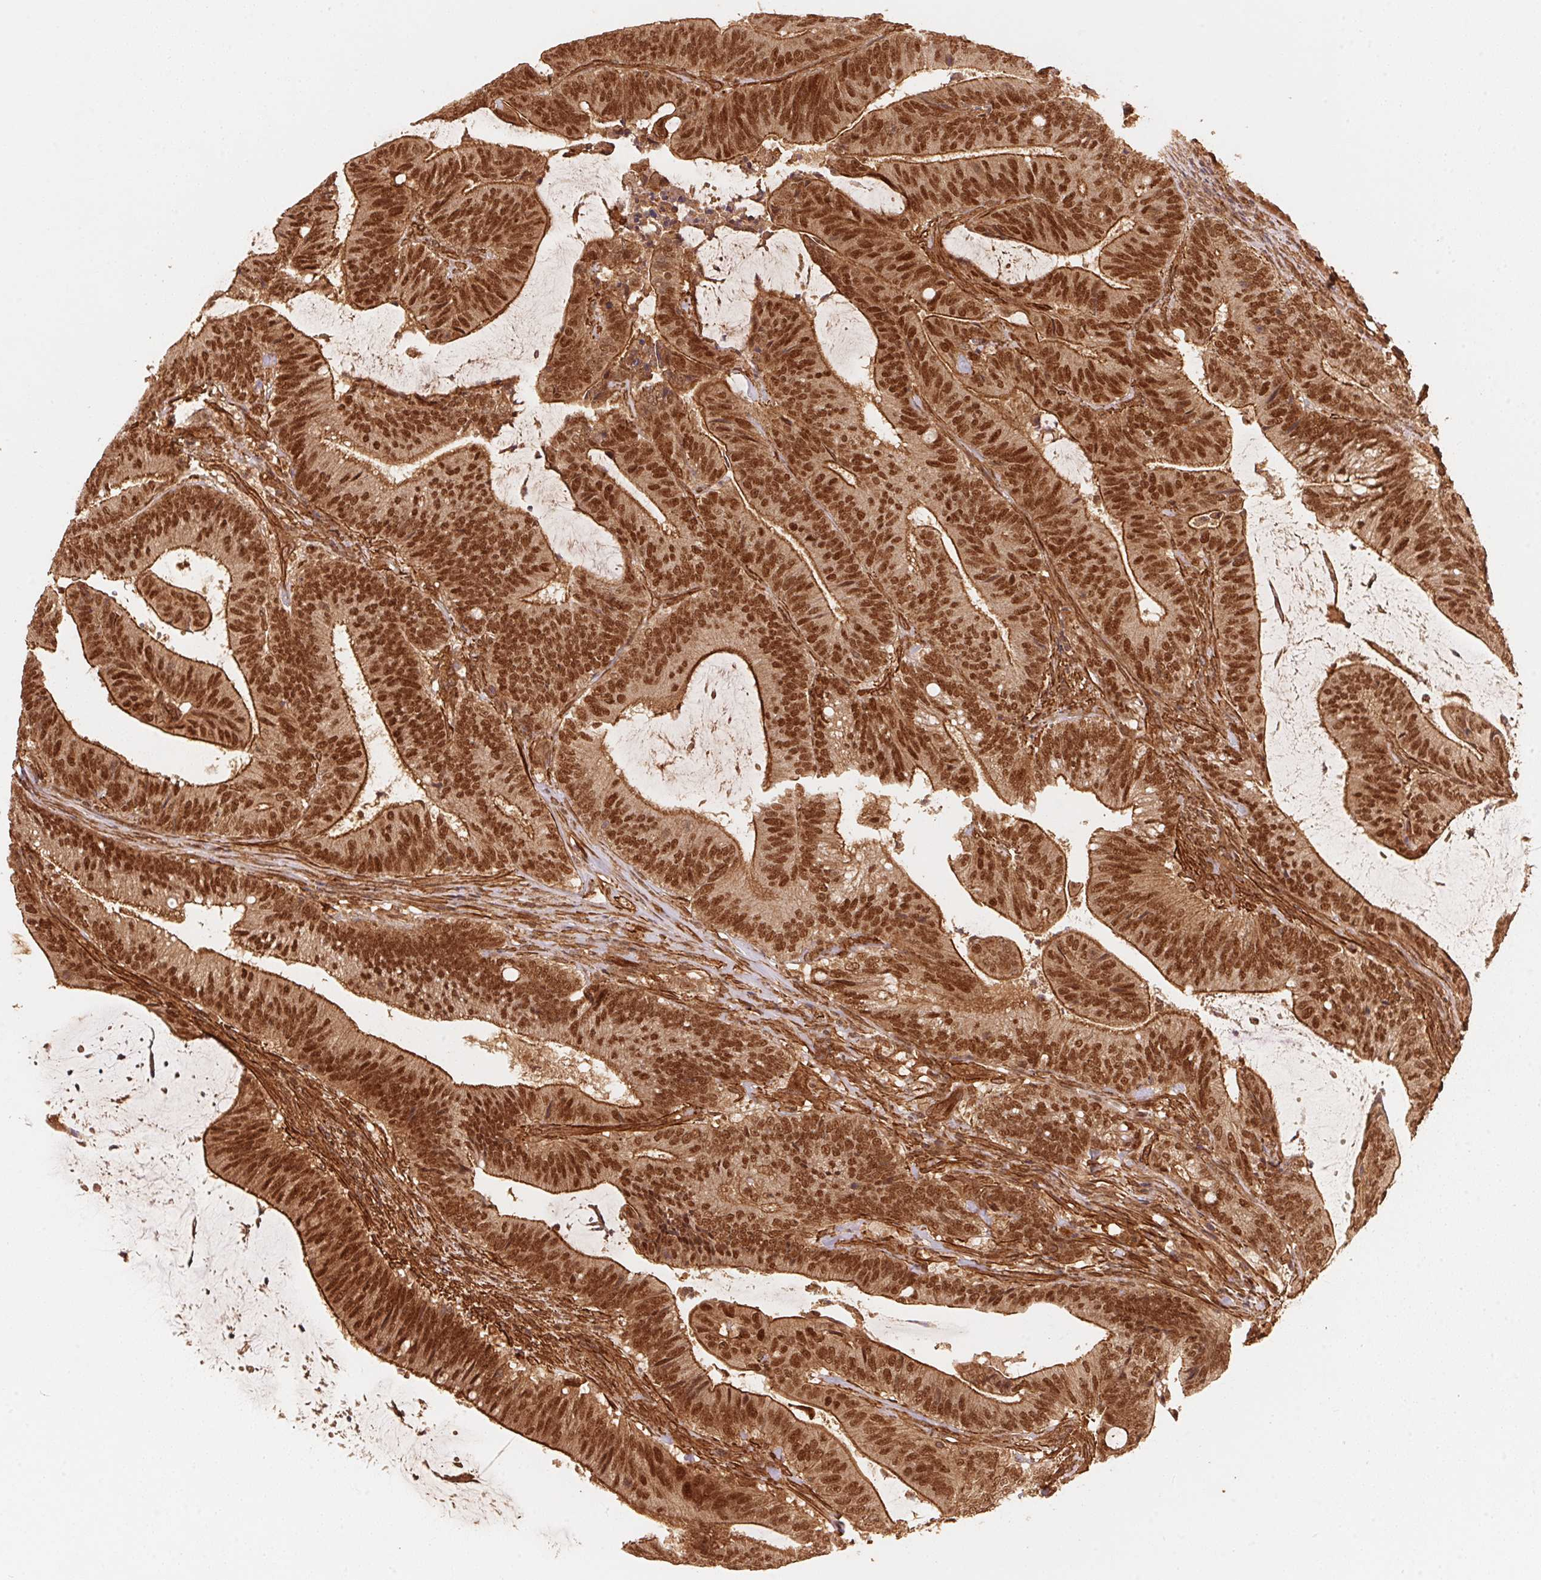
{"staining": {"intensity": "moderate", "quantity": ">75%", "location": "cytoplasmic/membranous,nuclear"}, "tissue": "colorectal cancer", "cell_type": "Tumor cells", "image_type": "cancer", "snomed": [{"axis": "morphology", "description": "Adenocarcinoma, NOS"}, {"axis": "topography", "description": "Colon"}], "caption": "Colorectal cancer tissue demonstrates moderate cytoplasmic/membranous and nuclear positivity in approximately >75% of tumor cells, visualized by immunohistochemistry.", "gene": "TNIP2", "patient": {"sex": "female", "age": 43}}